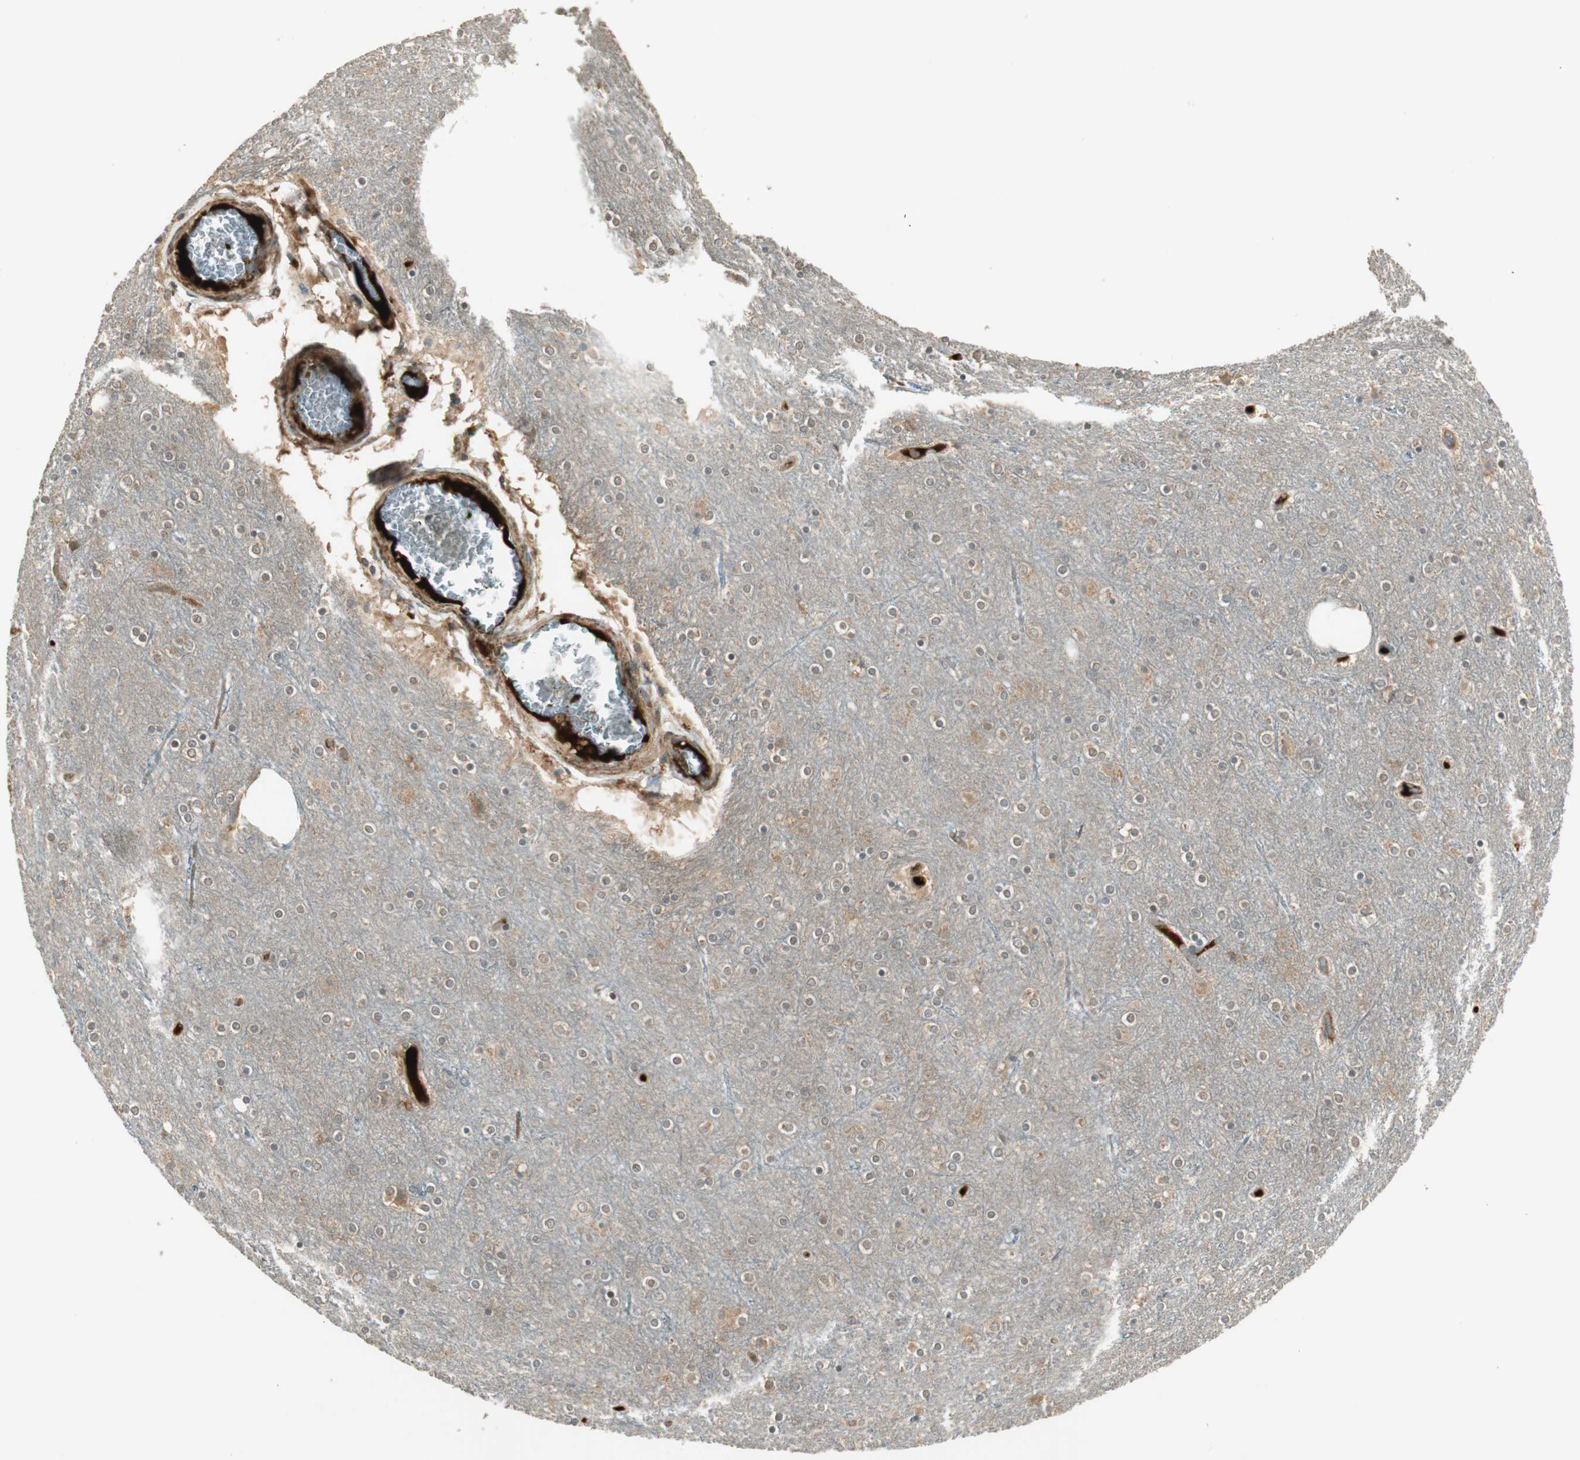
{"staining": {"intensity": "weak", "quantity": ">75%", "location": "cytoplasmic/membranous"}, "tissue": "cerebral cortex", "cell_type": "Endothelial cells", "image_type": "normal", "snomed": [{"axis": "morphology", "description": "Normal tissue, NOS"}, {"axis": "topography", "description": "Cerebral cortex"}], "caption": "The immunohistochemical stain shows weak cytoplasmic/membranous expression in endothelial cells of unremarkable cerebral cortex.", "gene": "PFDN5", "patient": {"sex": "female", "age": 54}}